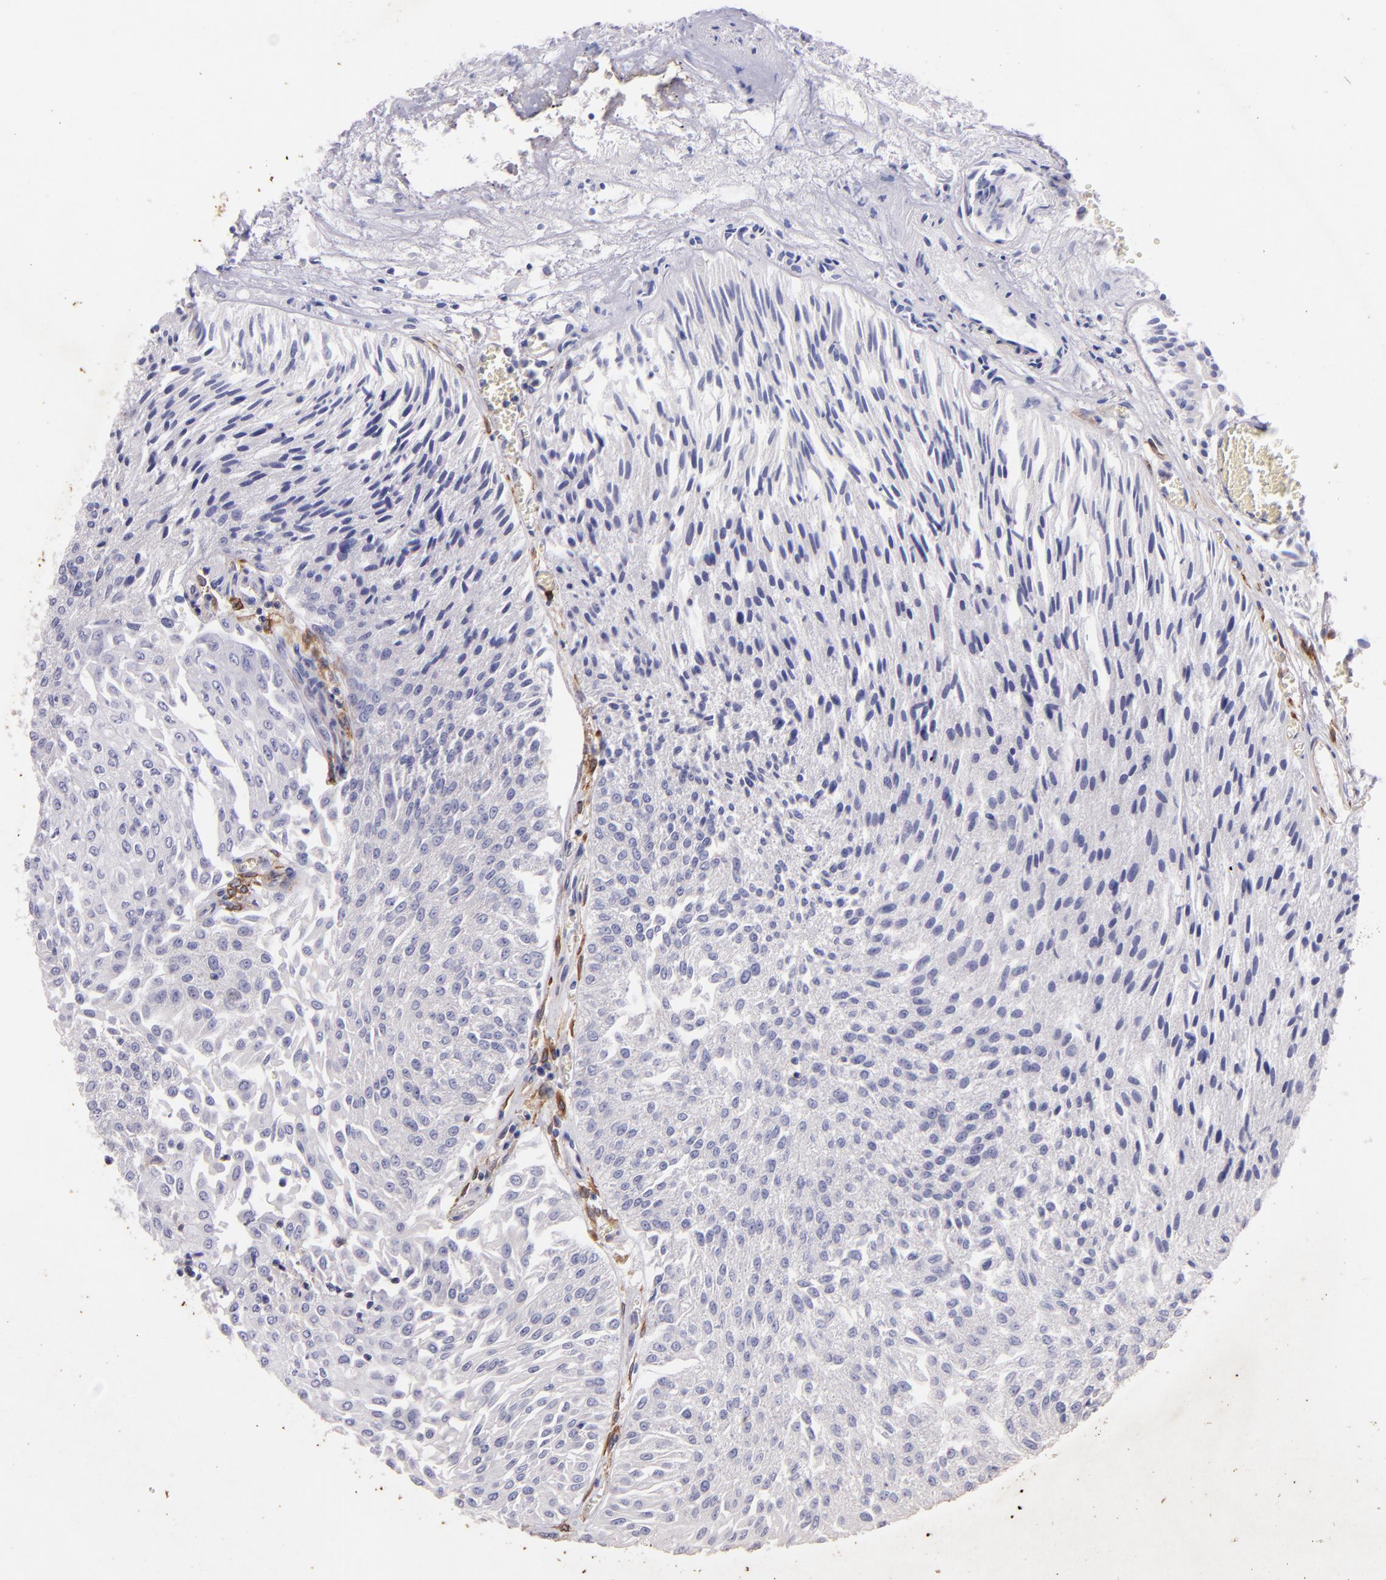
{"staining": {"intensity": "moderate", "quantity": "<25%", "location": "cytoplasmic/membranous"}, "tissue": "urothelial cancer", "cell_type": "Tumor cells", "image_type": "cancer", "snomed": [{"axis": "morphology", "description": "Urothelial carcinoma, Low grade"}, {"axis": "topography", "description": "Urinary bladder"}], "caption": "Immunohistochemistry (IHC) photomicrograph of urothelial cancer stained for a protein (brown), which shows low levels of moderate cytoplasmic/membranous staining in about <25% of tumor cells.", "gene": "RET", "patient": {"sex": "male", "age": 86}}